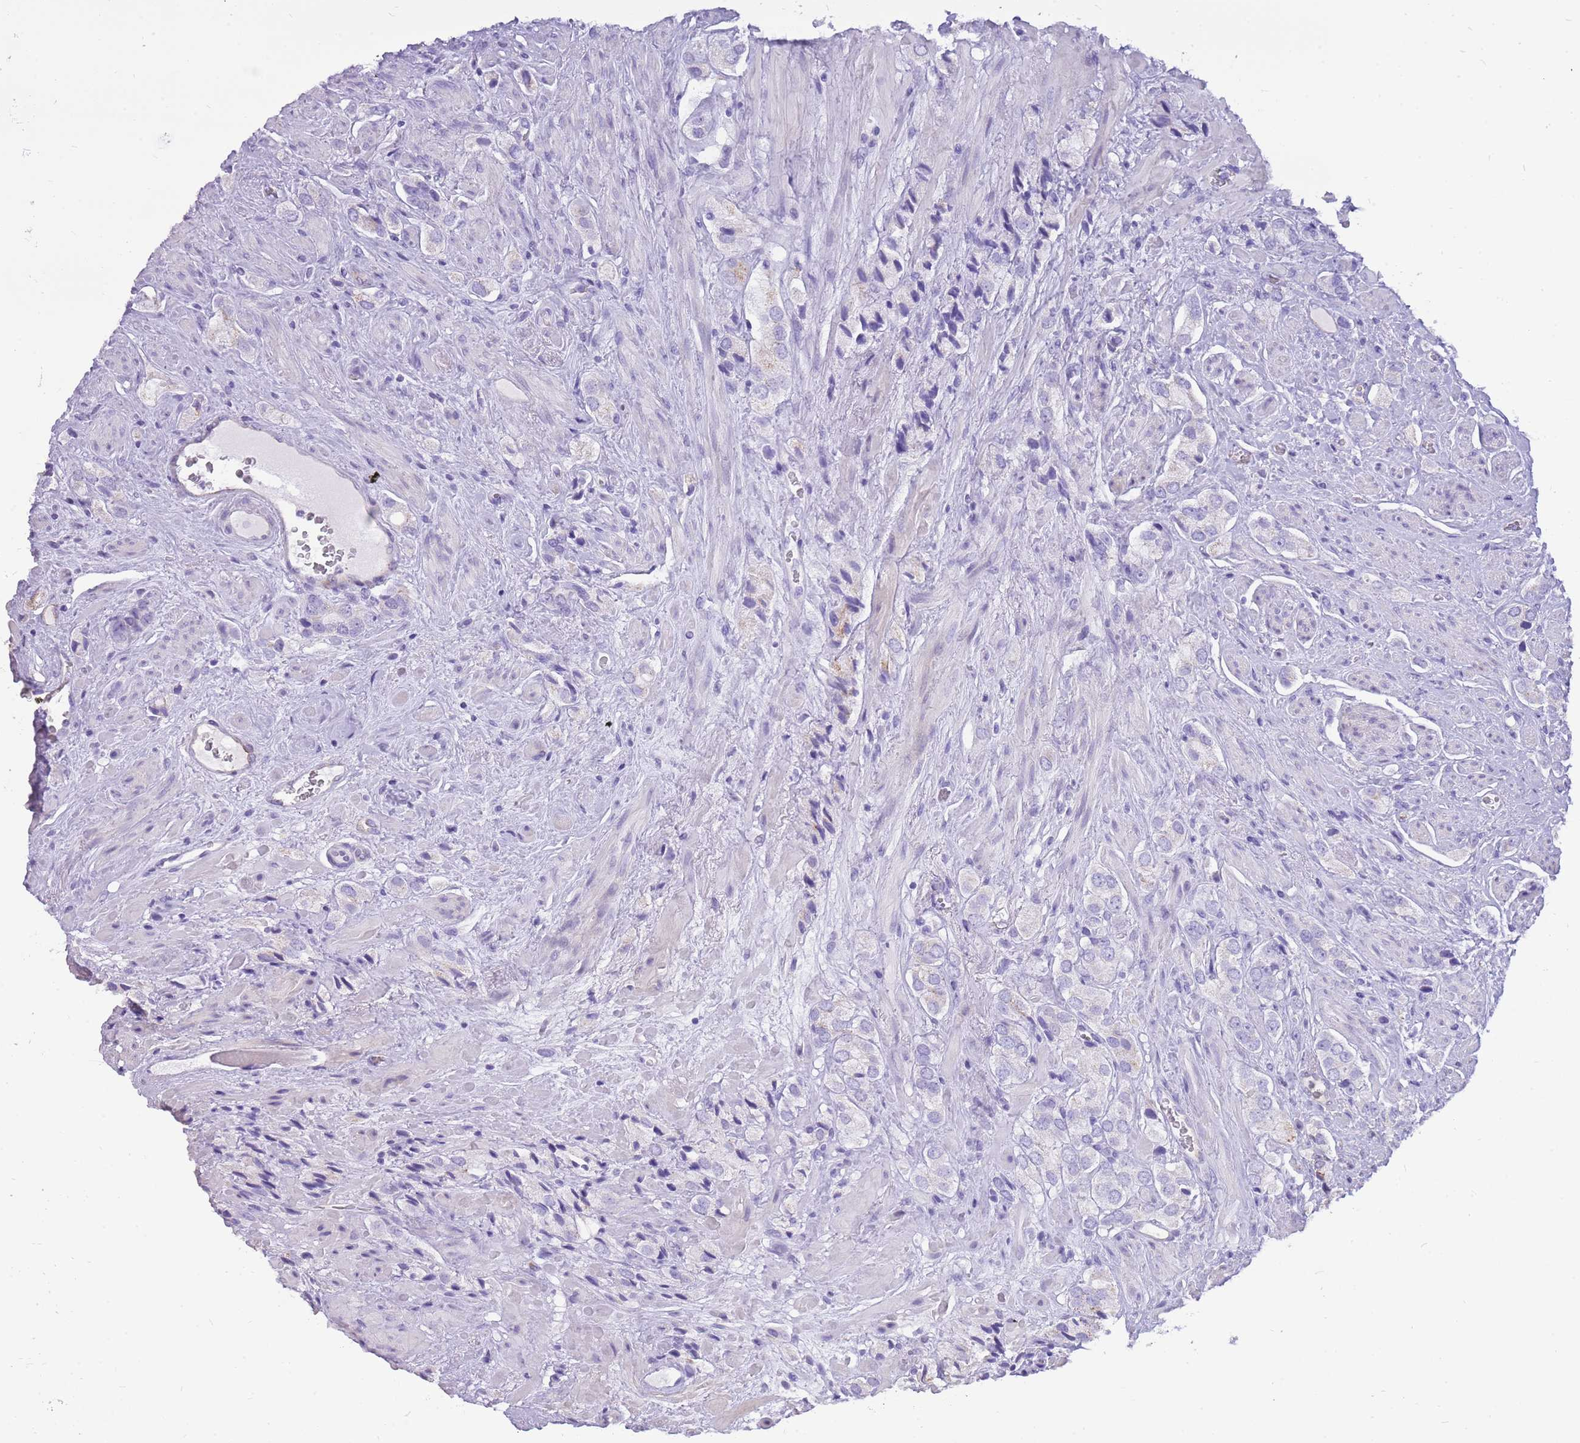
{"staining": {"intensity": "negative", "quantity": "none", "location": "none"}, "tissue": "prostate cancer", "cell_type": "Tumor cells", "image_type": "cancer", "snomed": [{"axis": "morphology", "description": "Adenocarcinoma, High grade"}, {"axis": "topography", "description": "Prostate and seminal vesicle, NOS"}], "caption": "Prostate cancer (adenocarcinoma (high-grade)) stained for a protein using immunohistochemistry shows no staining tumor cells.", "gene": "PCNX1", "patient": {"sex": "male", "age": 64}}